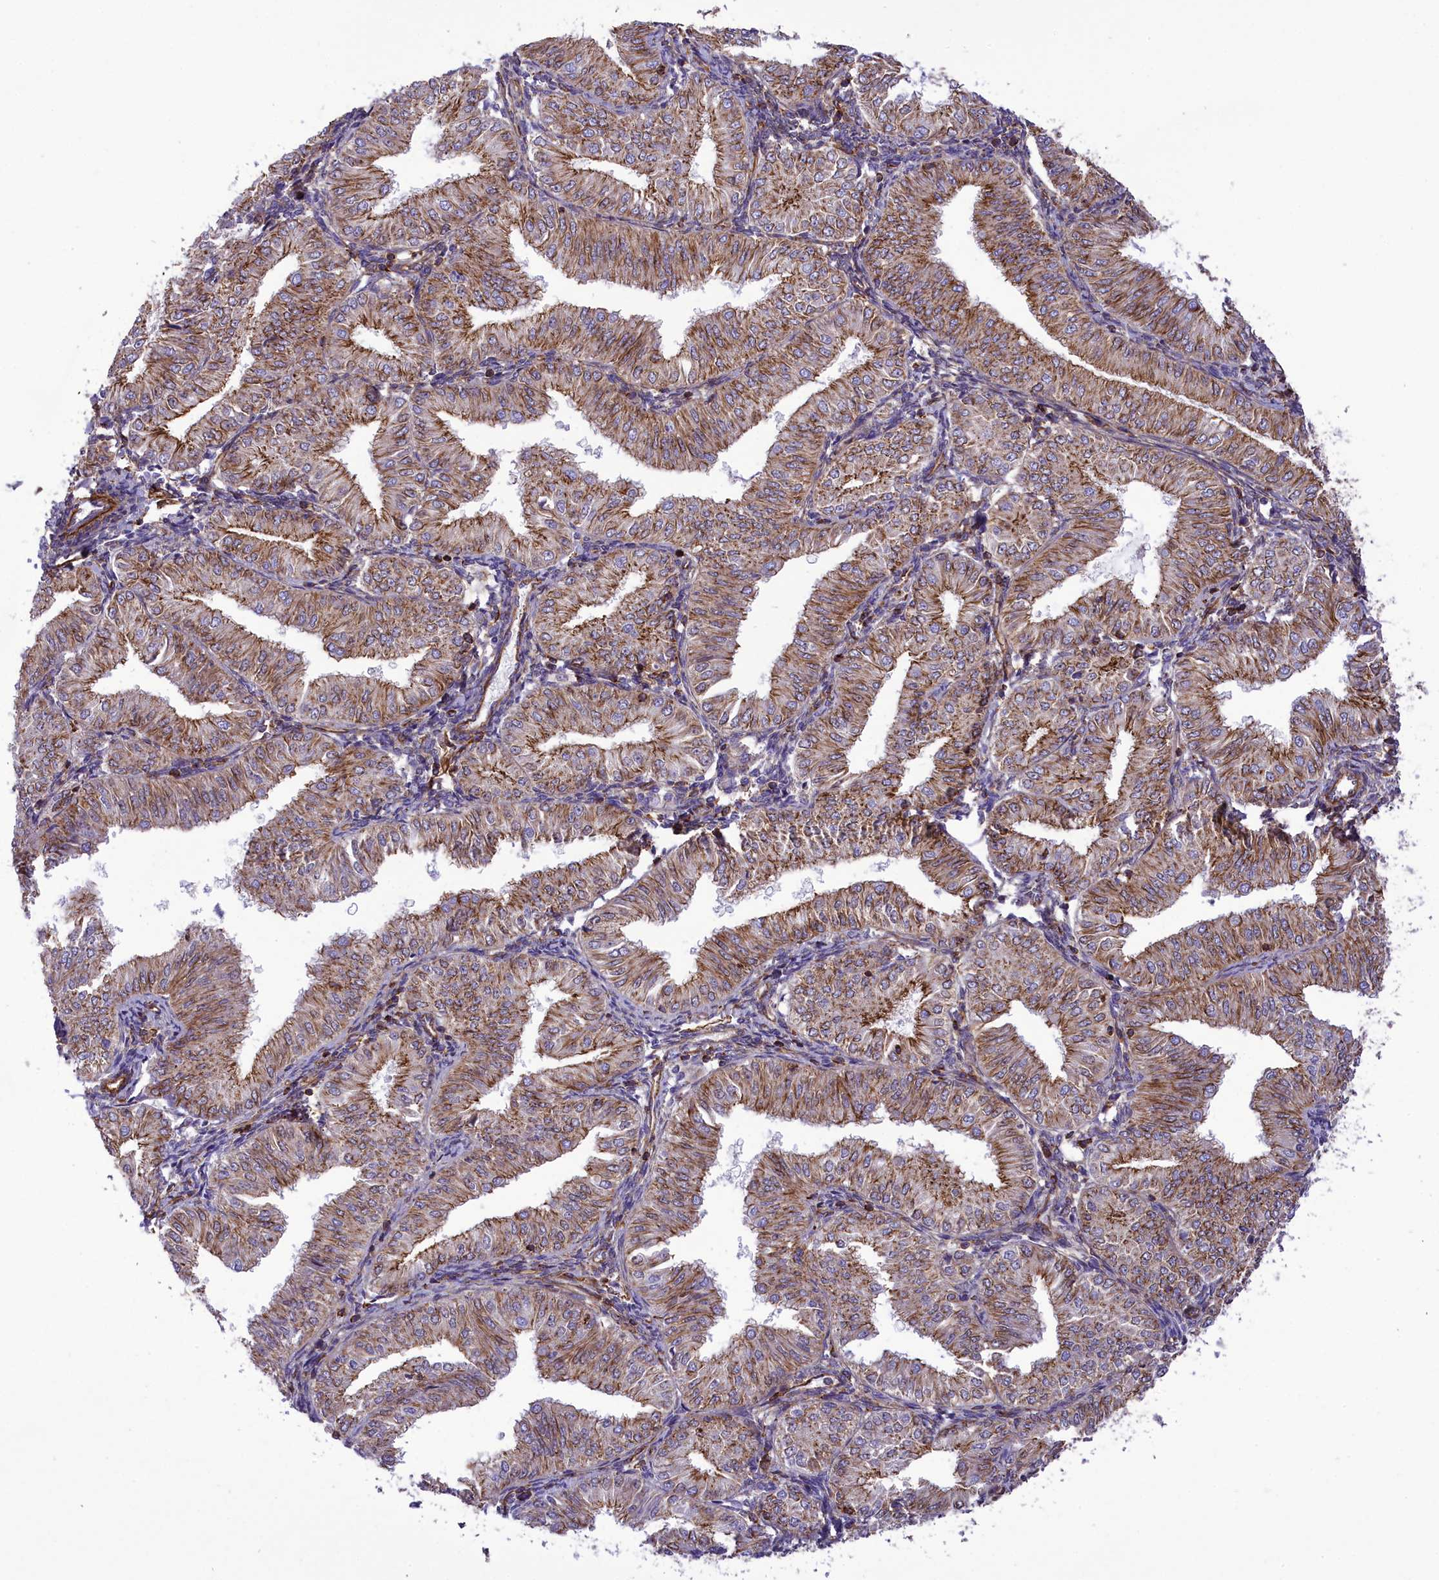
{"staining": {"intensity": "moderate", "quantity": ">75%", "location": "cytoplasmic/membranous"}, "tissue": "endometrial cancer", "cell_type": "Tumor cells", "image_type": "cancer", "snomed": [{"axis": "morphology", "description": "Normal tissue, NOS"}, {"axis": "morphology", "description": "Adenocarcinoma, NOS"}, {"axis": "topography", "description": "Endometrium"}], "caption": "Human endometrial cancer stained for a protein (brown) reveals moderate cytoplasmic/membranous positive expression in about >75% of tumor cells.", "gene": "SEPTIN9", "patient": {"sex": "female", "age": 53}}